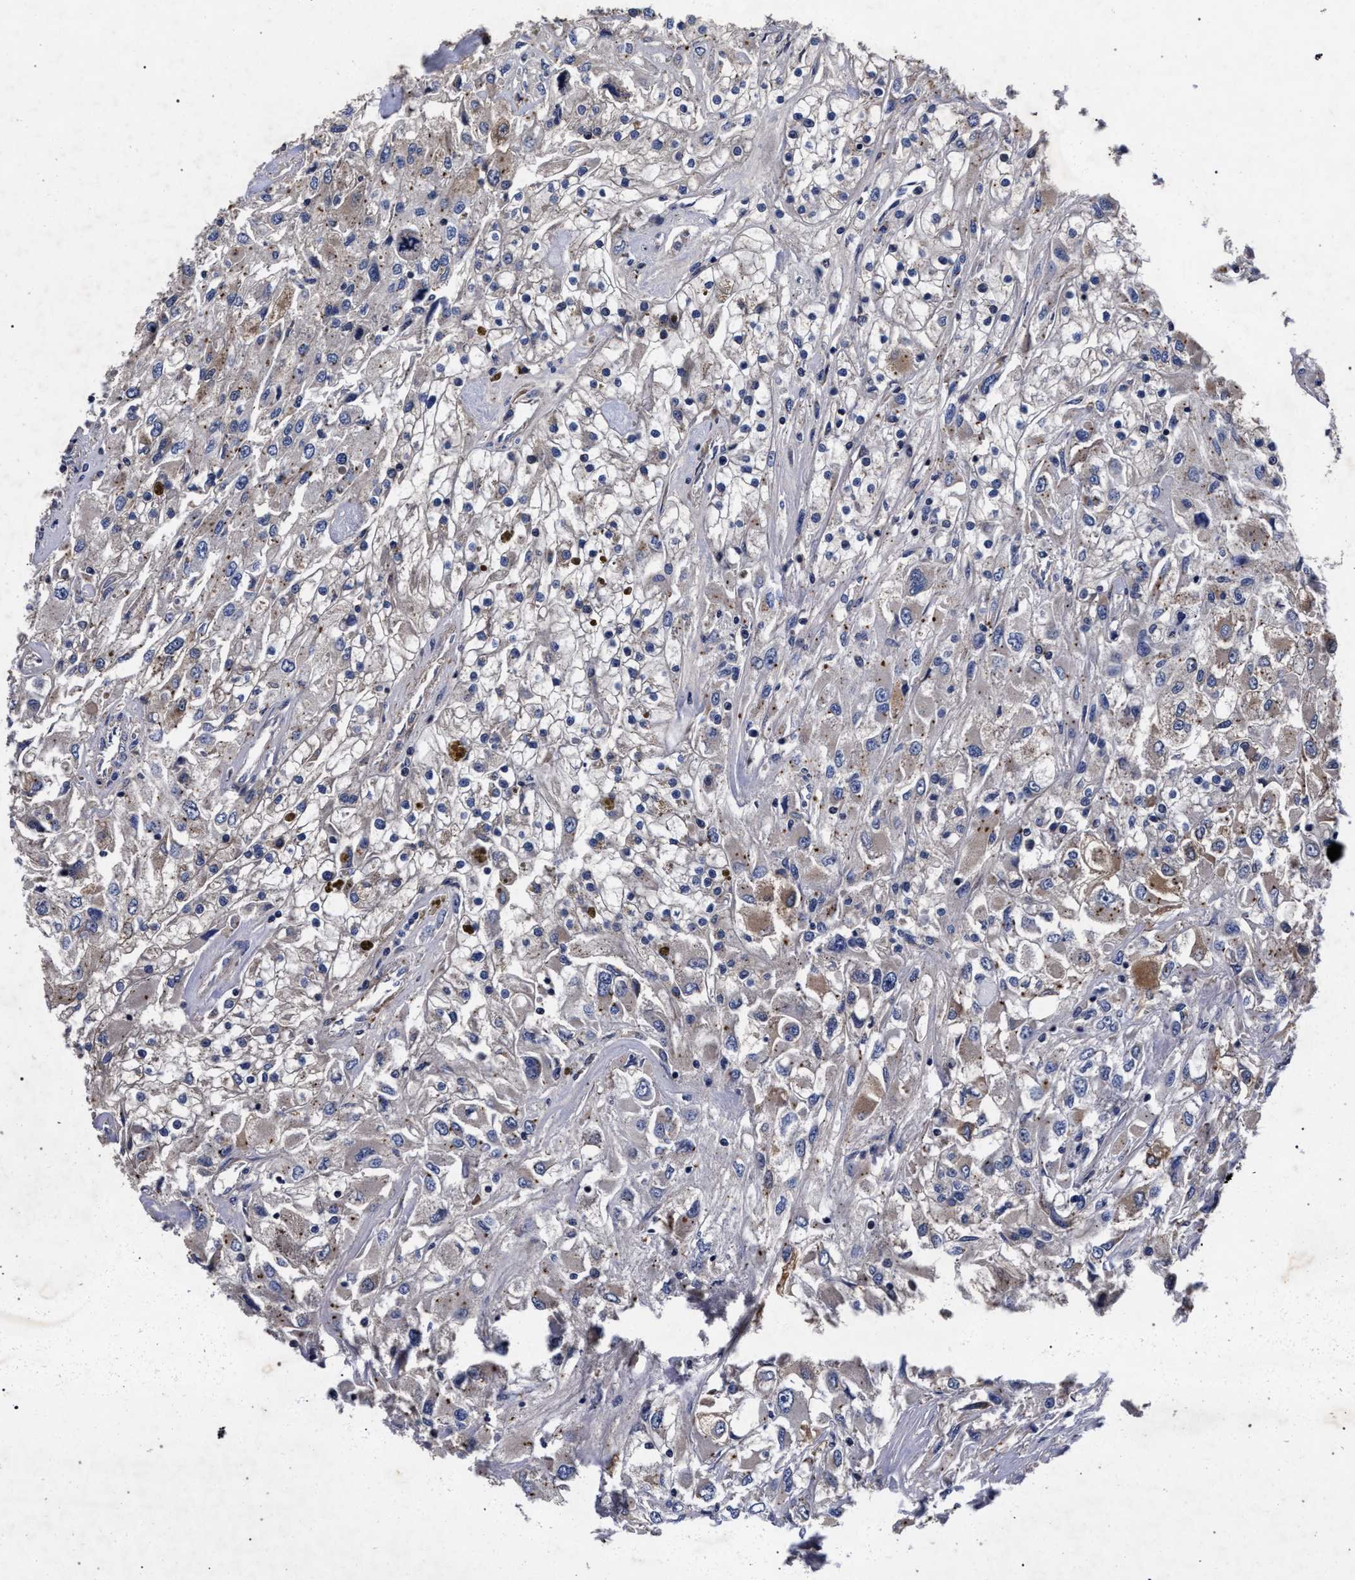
{"staining": {"intensity": "weak", "quantity": "<25%", "location": "cytoplasmic/membranous"}, "tissue": "renal cancer", "cell_type": "Tumor cells", "image_type": "cancer", "snomed": [{"axis": "morphology", "description": "Adenocarcinoma, NOS"}, {"axis": "topography", "description": "Kidney"}], "caption": "IHC of human renal cancer demonstrates no staining in tumor cells.", "gene": "CFAP95", "patient": {"sex": "female", "age": 52}}